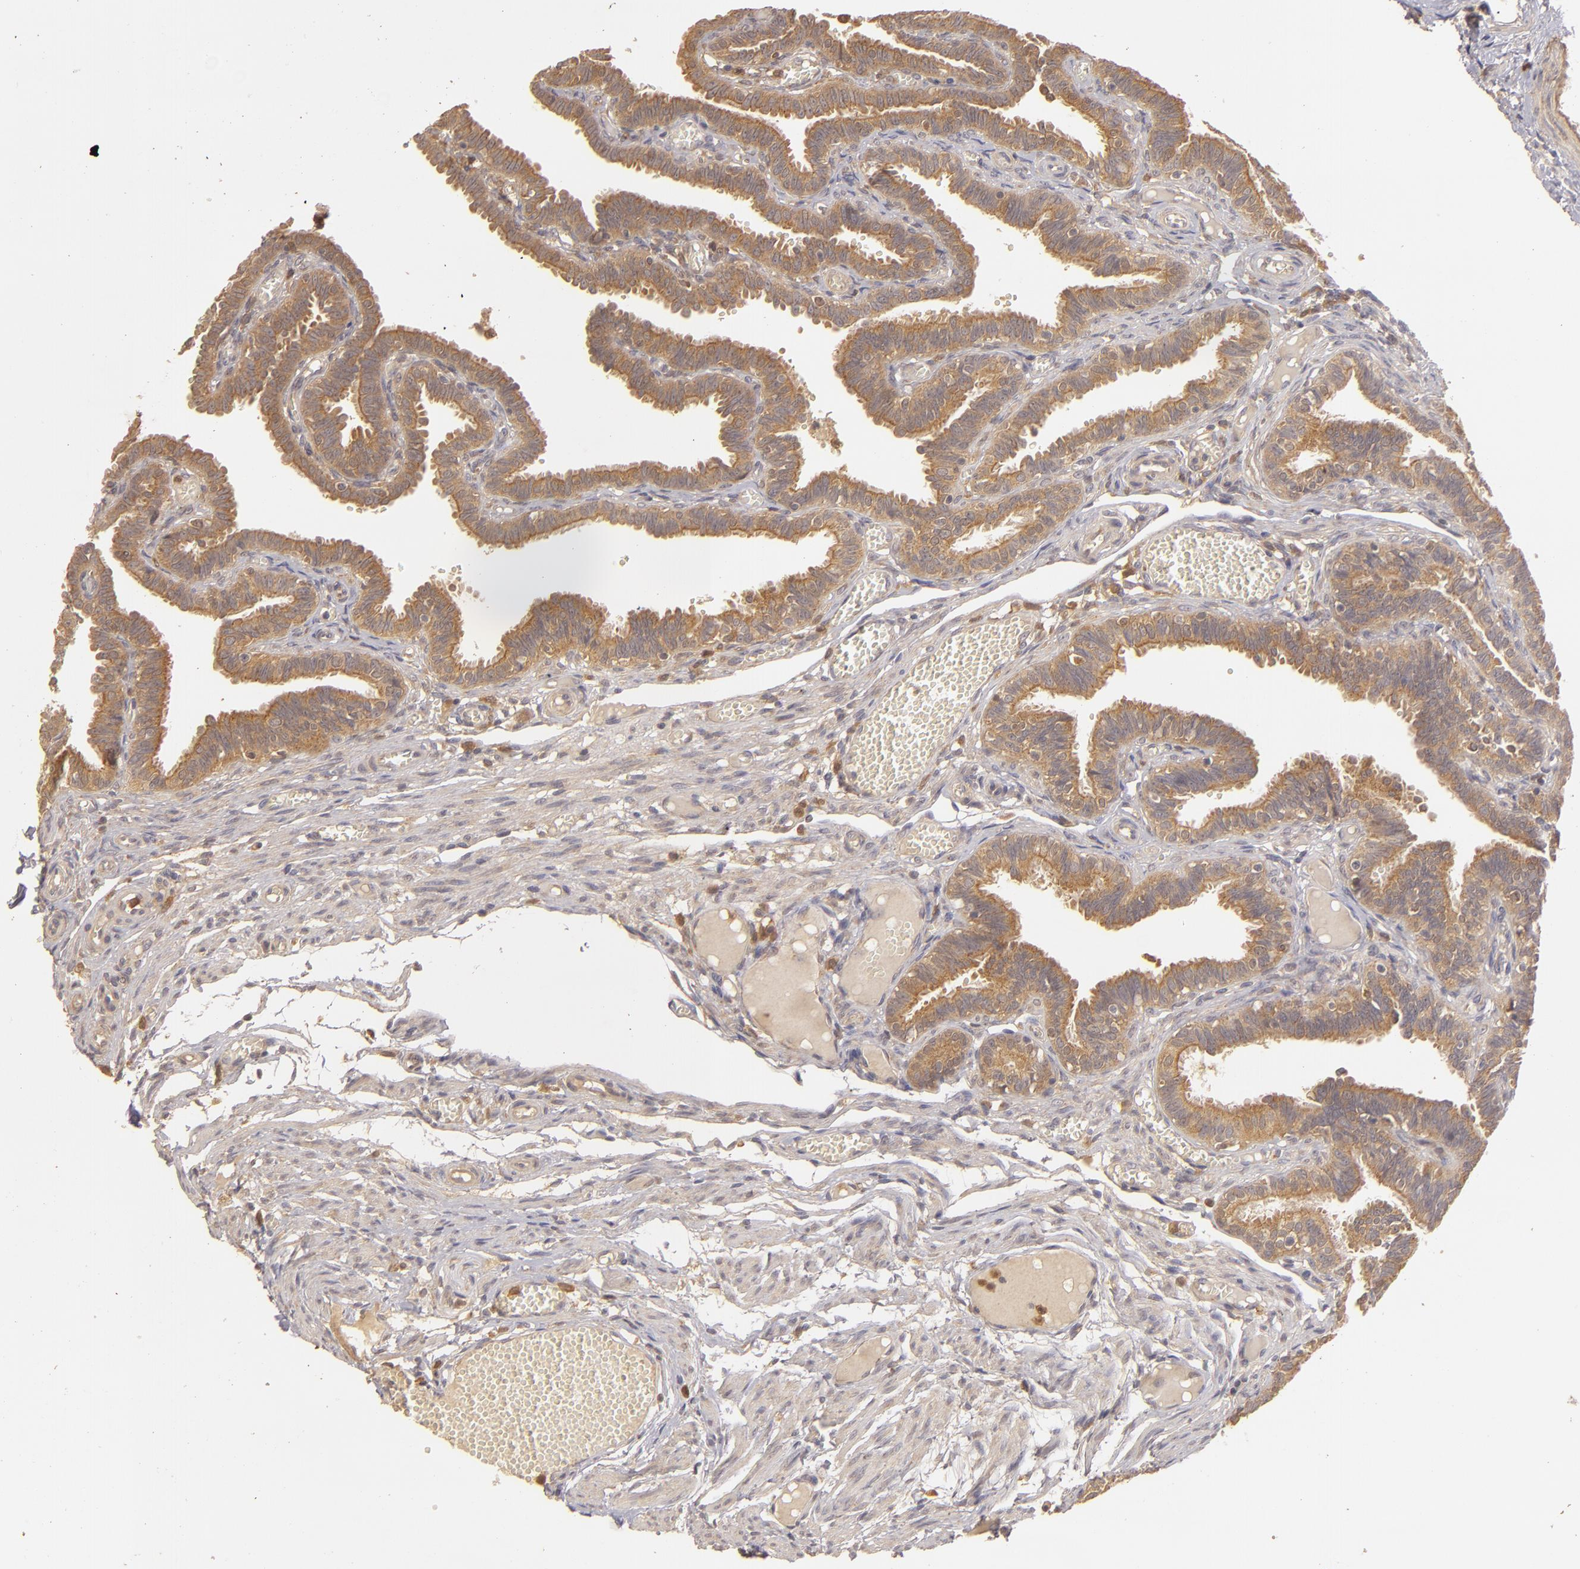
{"staining": {"intensity": "strong", "quantity": ">75%", "location": "cytoplasmic/membranous"}, "tissue": "fallopian tube", "cell_type": "Glandular cells", "image_type": "normal", "snomed": [{"axis": "morphology", "description": "Normal tissue, NOS"}, {"axis": "topography", "description": "Fallopian tube"}], "caption": "The image exhibits immunohistochemical staining of normal fallopian tube. There is strong cytoplasmic/membranous positivity is identified in about >75% of glandular cells. (DAB (3,3'-diaminobenzidine) IHC with brightfield microscopy, high magnification).", "gene": "PRKCD", "patient": {"sex": "female", "age": 29}}